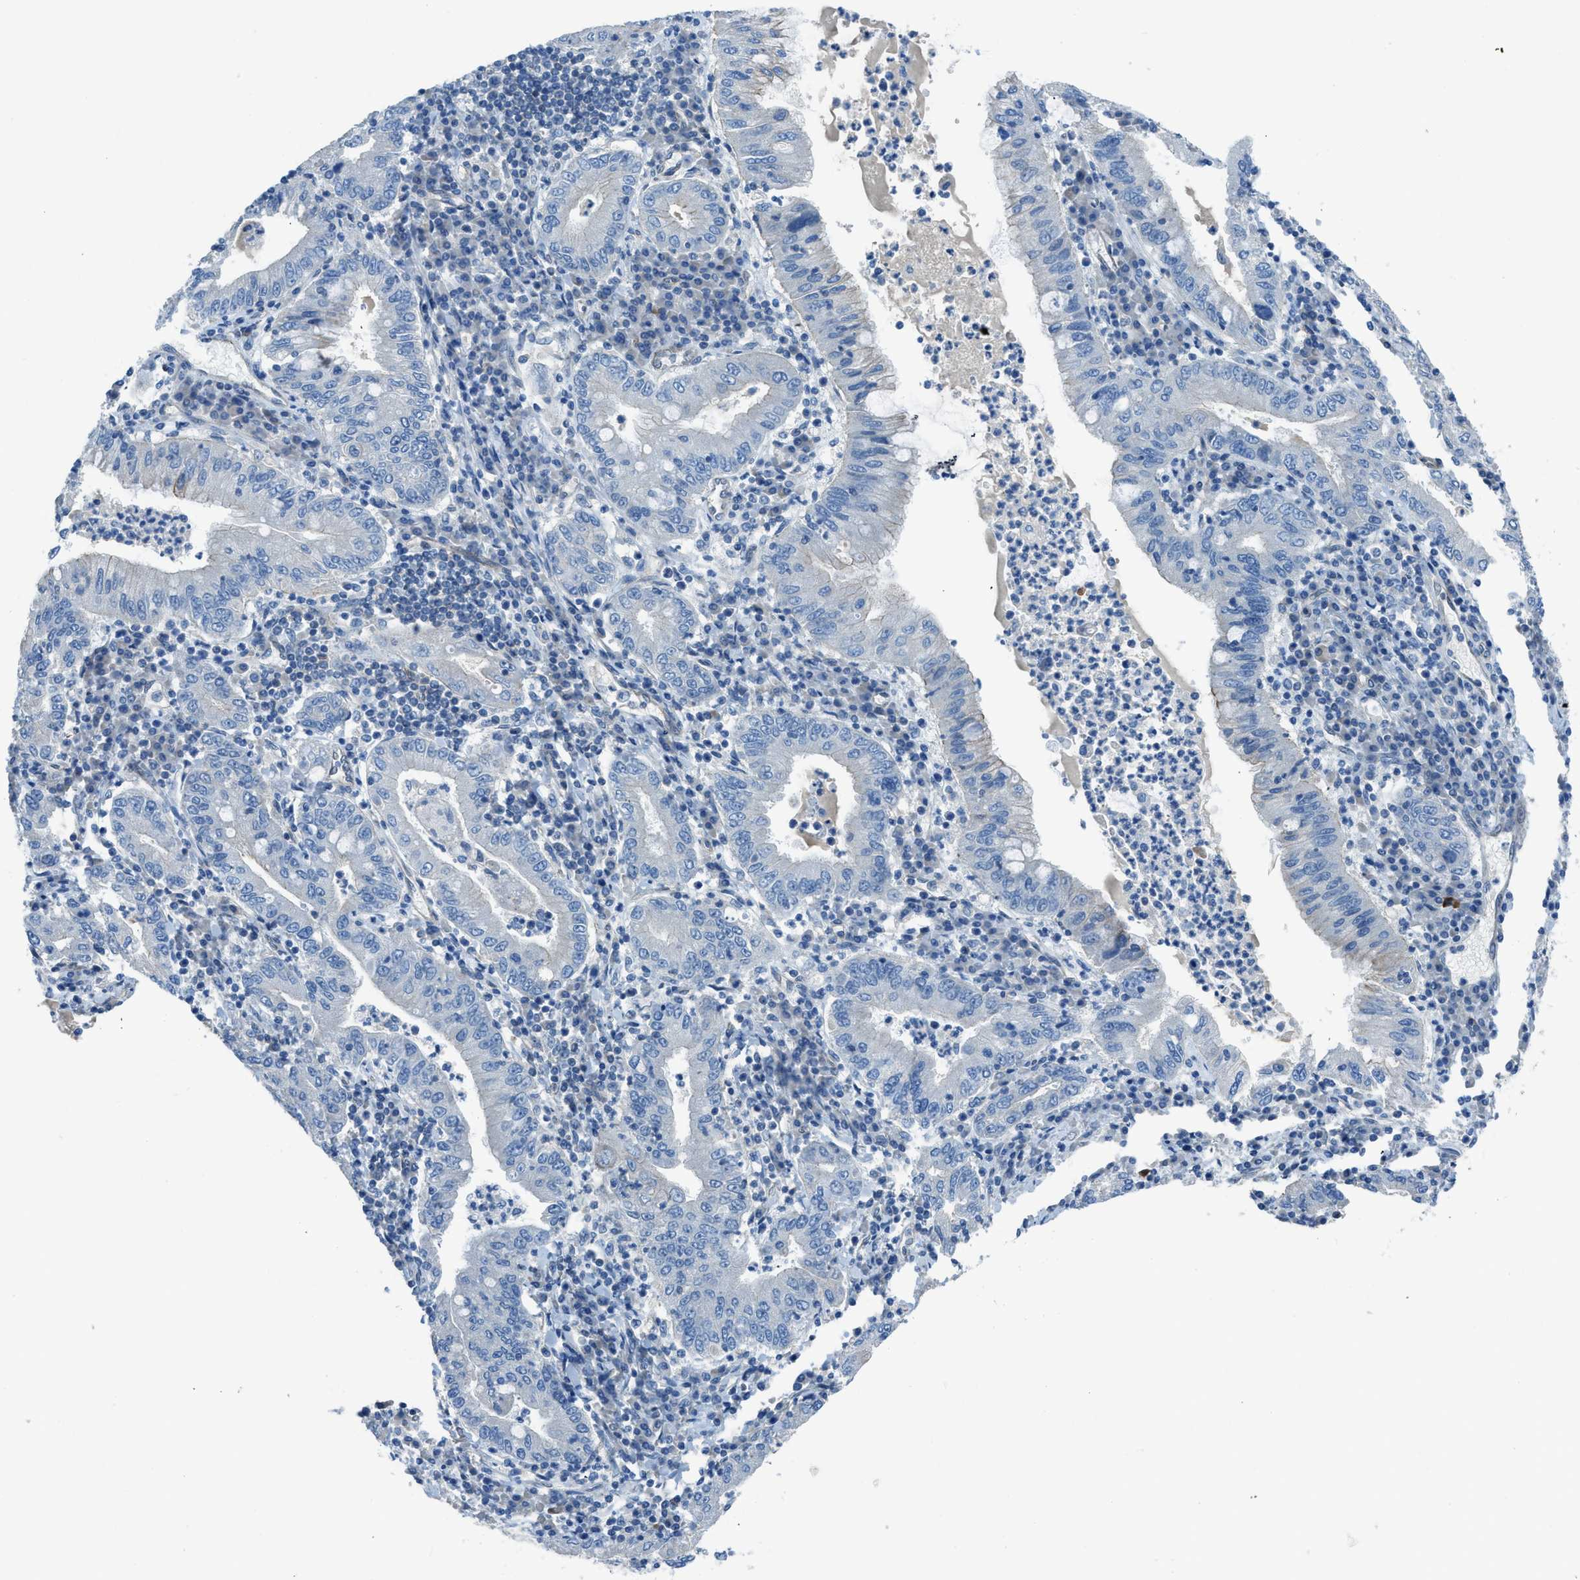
{"staining": {"intensity": "weak", "quantity": "<25%", "location": "cytoplasmic/membranous"}, "tissue": "stomach cancer", "cell_type": "Tumor cells", "image_type": "cancer", "snomed": [{"axis": "morphology", "description": "Normal tissue, NOS"}, {"axis": "morphology", "description": "Adenocarcinoma, NOS"}, {"axis": "topography", "description": "Esophagus"}, {"axis": "topography", "description": "Stomach, upper"}, {"axis": "topography", "description": "Peripheral nerve tissue"}], "caption": "Stomach cancer (adenocarcinoma) was stained to show a protein in brown. There is no significant expression in tumor cells.", "gene": "PRKN", "patient": {"sex": "male", "age": 62}}